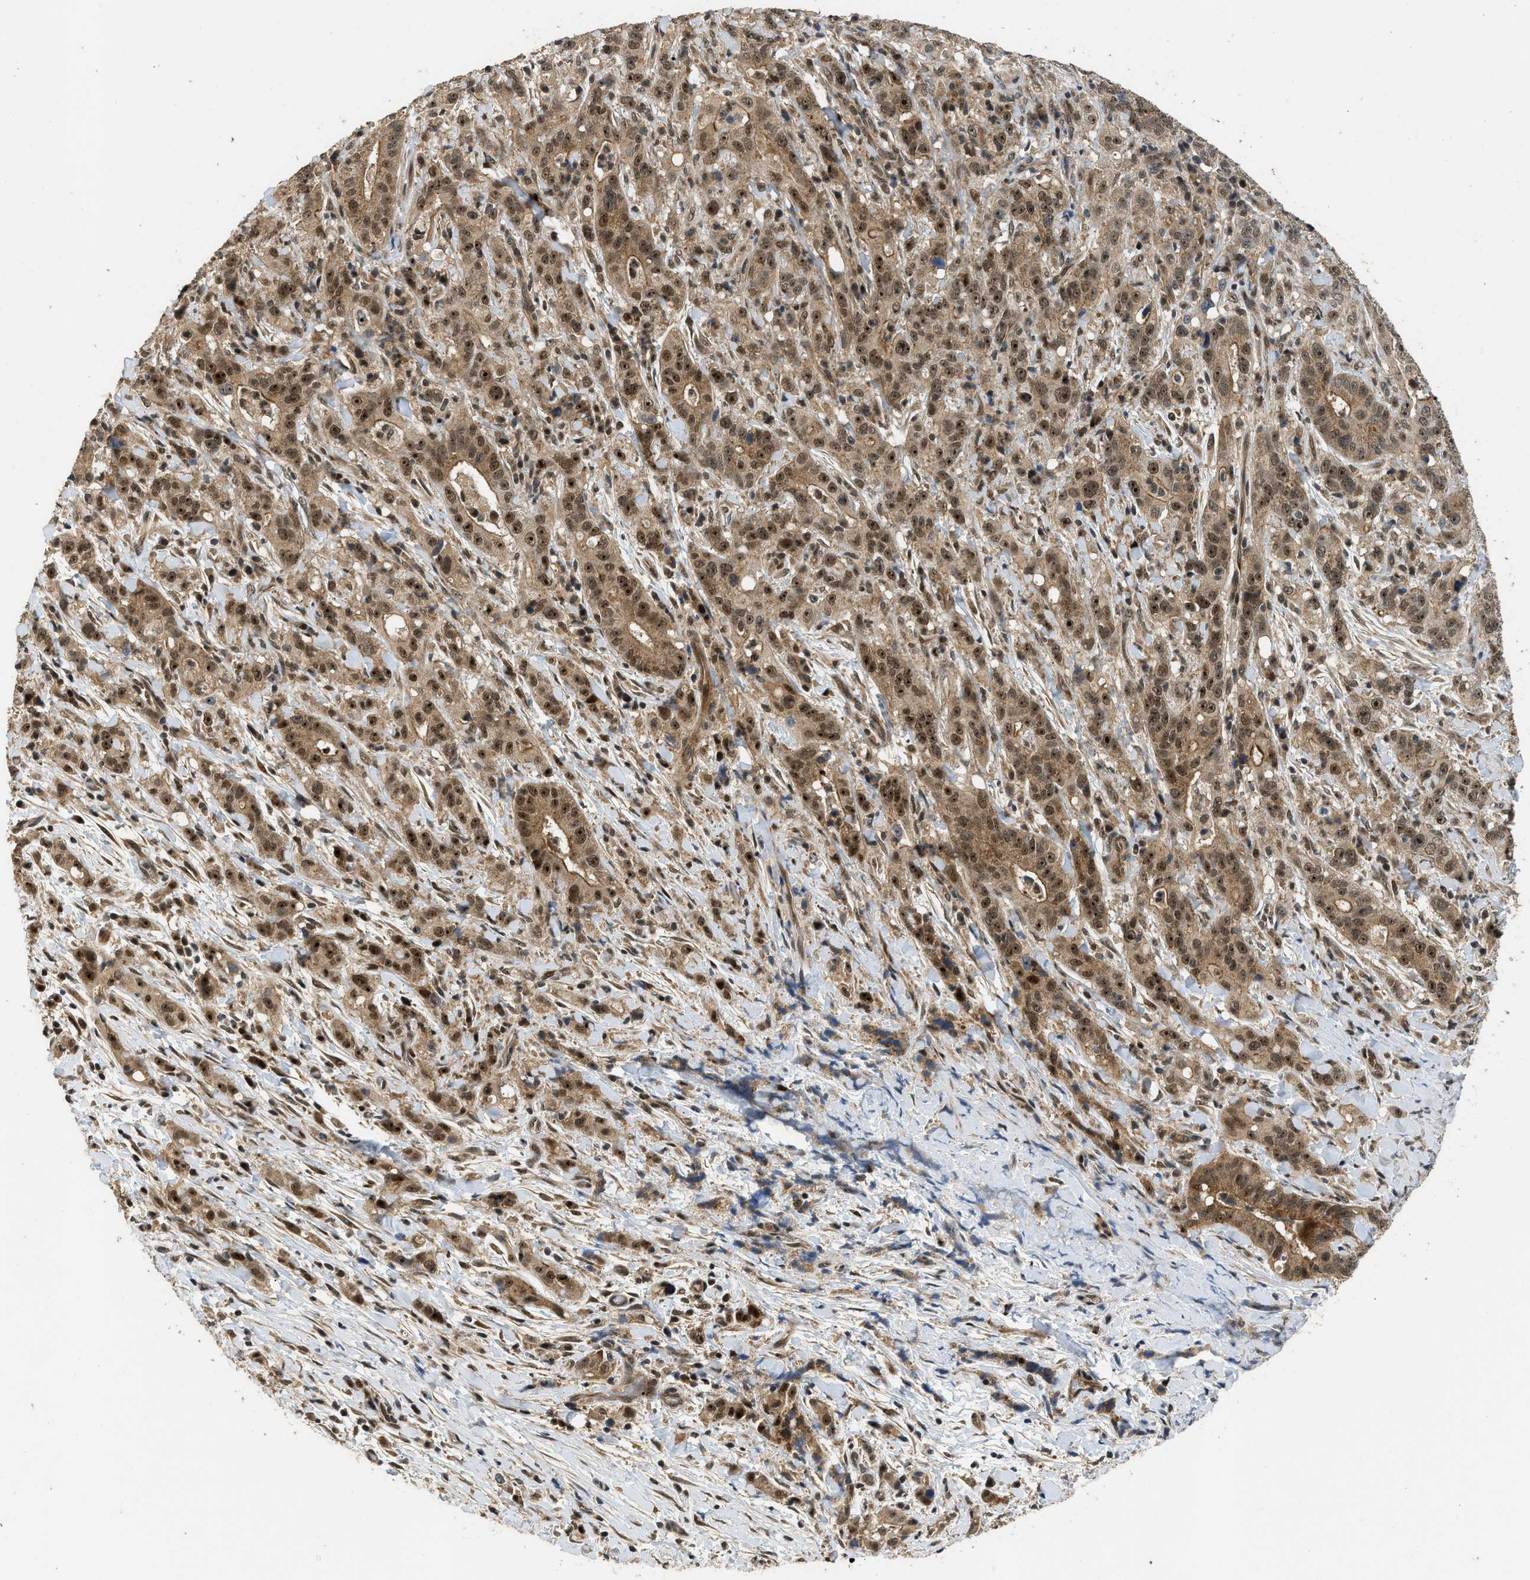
{"staining": {"intensity": "strong", "quantity": ">75%", "location": "cytoplasmic/membranous,nuclear"}, "tissue": "liver cancer", "cell_type": "Tumor cells", "image_type": "cancer", "snomed": [{"axis": "morphology", "description": "Cholangiocarcinoma"}, {"axis": "topography", "description": "Liver"}], "caption": "Liver cancer (cholangiocarcinoma) stained for a protein (brown) exhibits strong cytoplasmic/membranous and nuclear positive expression in approximately >75% of tumor cells.", "gene": "GET1", "patient": {"sex": "female", "age": 38}}